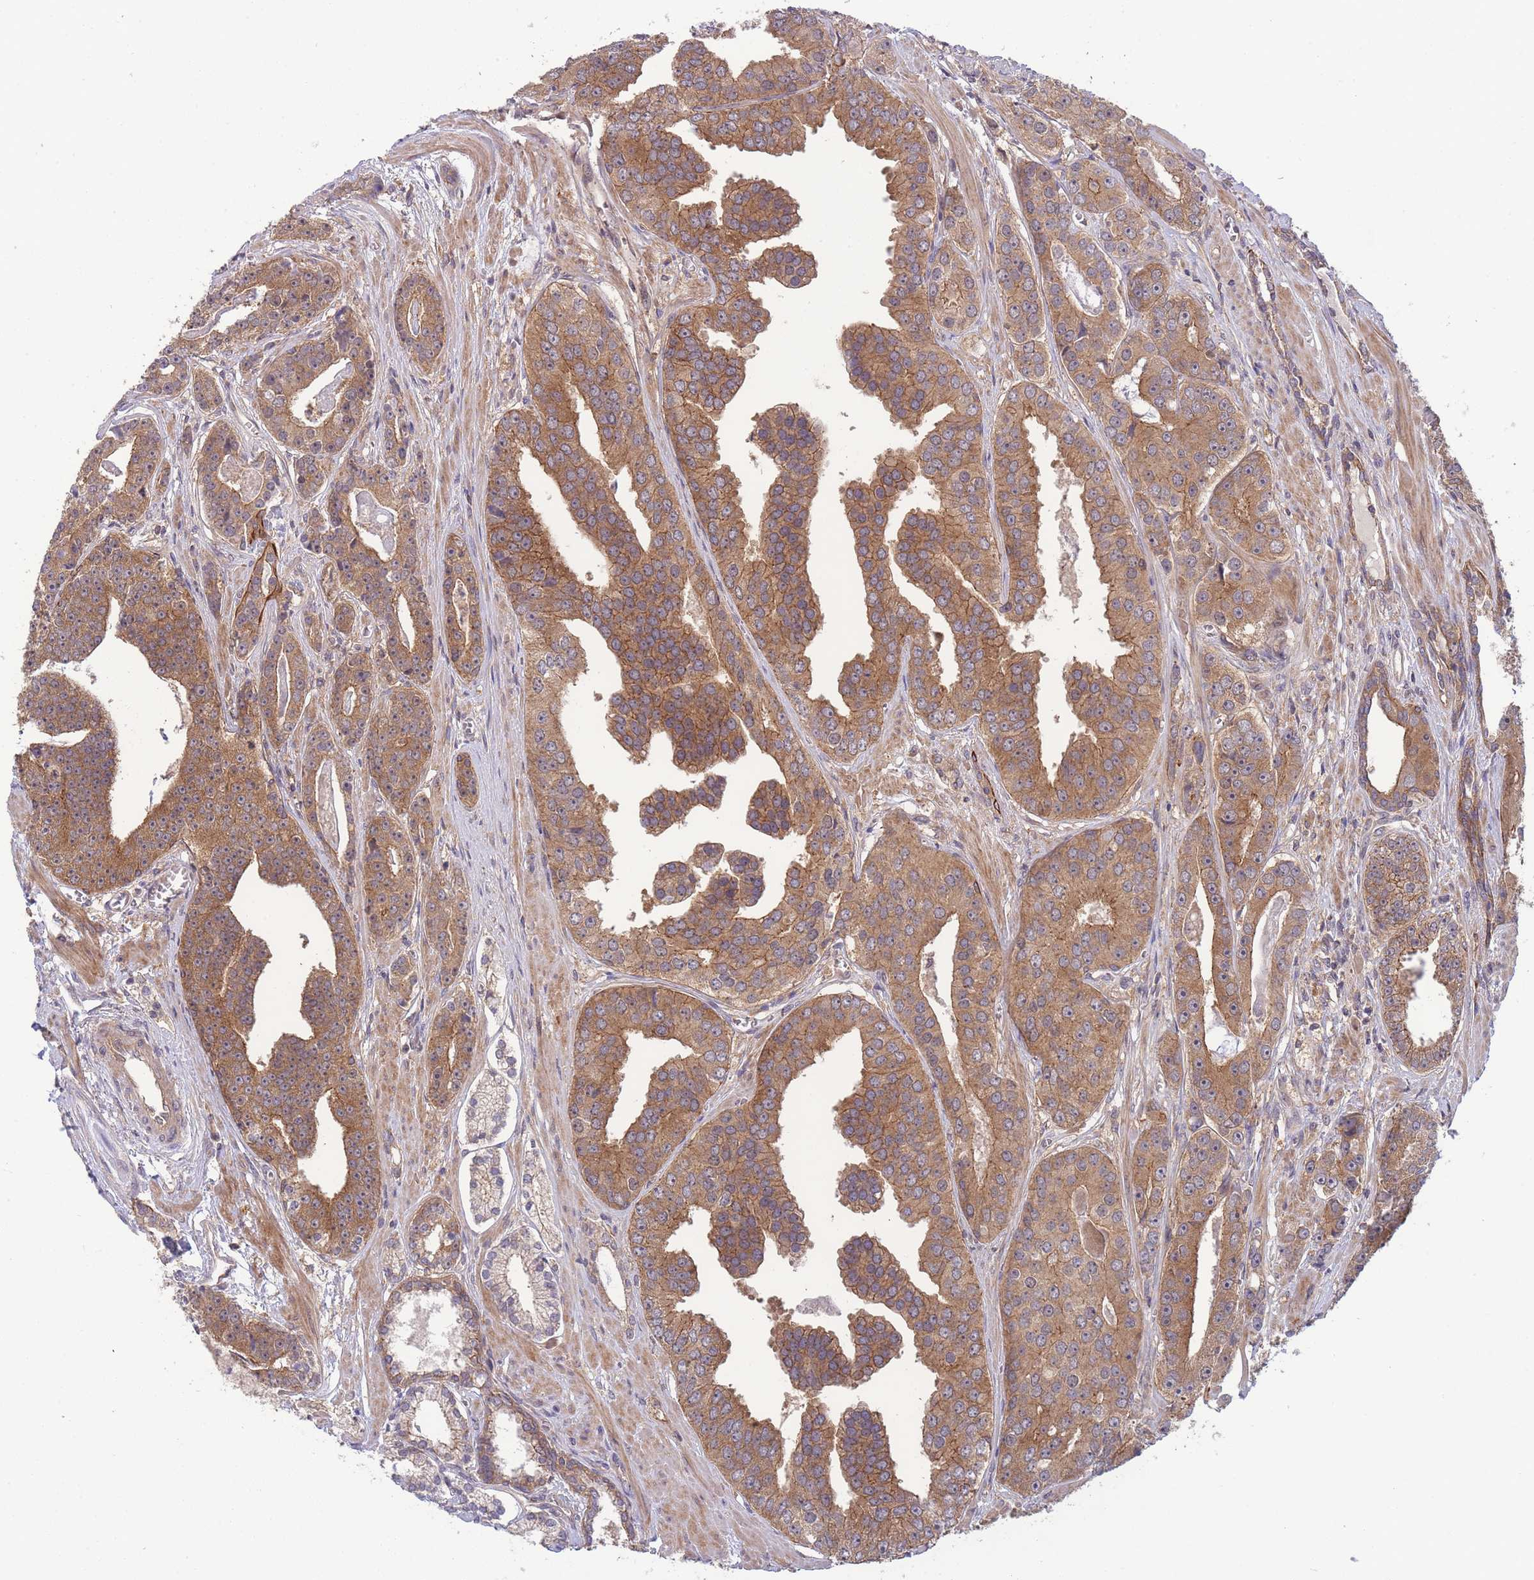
{"staining": {"intensity": "moderate", "quantity": ">75%", "location": "cytoplasmic/membranous"}, "tissue": "prostate cancer", "cell_type": "Tumor cells", "image_type": "cancer", "snomed": [{"axis": "morphology", "description": "Adenocarcinoma, High grade"}, {"axis": "topography", "description": "Prostate"}], "caption": "Prostate adenocarcinoma (high-grade) stained with a brown dye demonstrates moderate cytoplasmic/membranous positive staining in approximately >75% of tumor cells.", "gene": "PFDN6", "patient": {"sex": "male", "age": 71}}